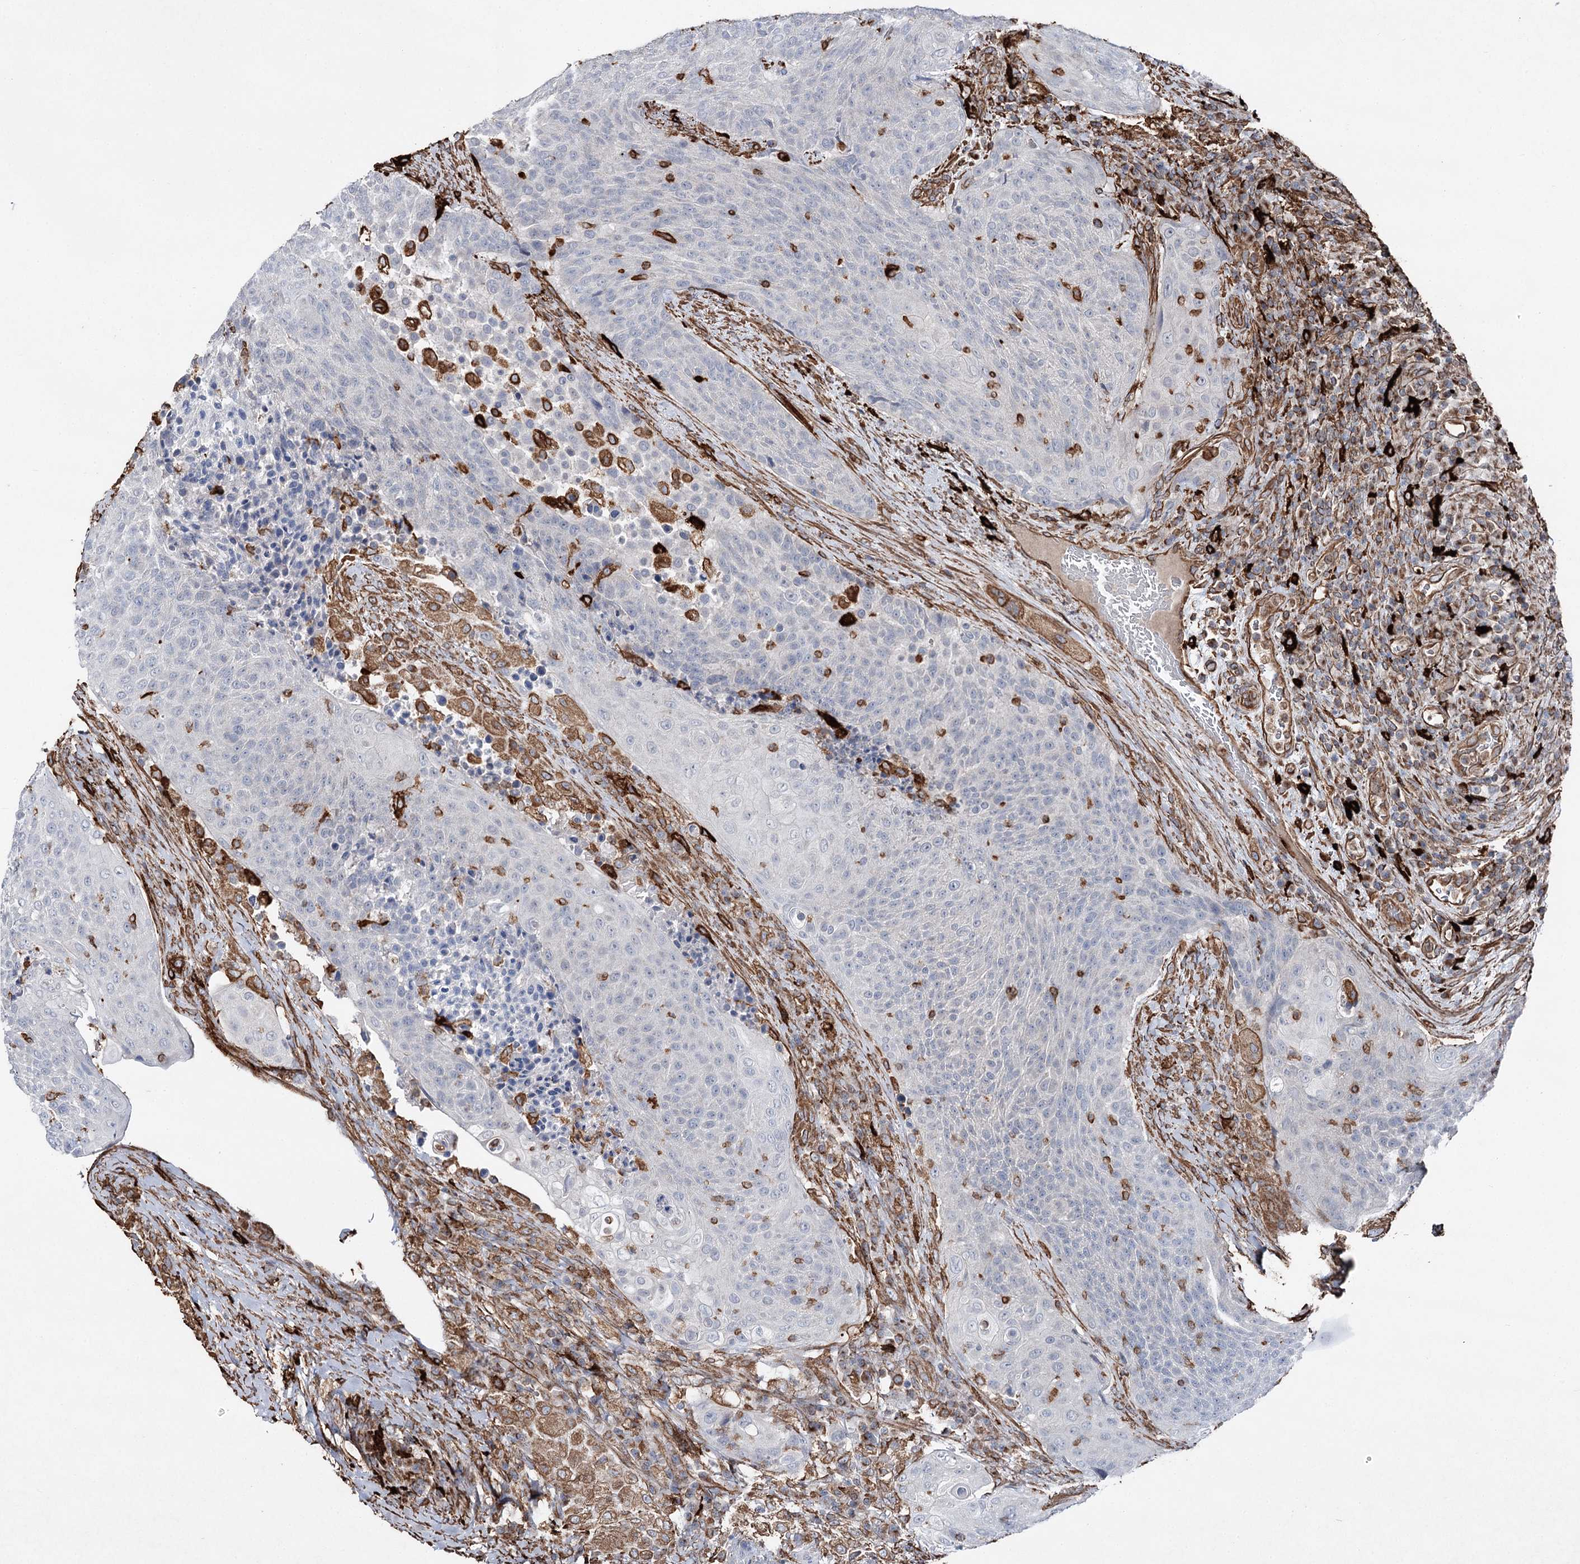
{"staining": {"intensity": "negative", "quantity": "none", "location": "none"}, "tissue": "urothelial cancer", "cell_type": "Tumor cells", "image_type": "cancer", "snomed": [{"axis": "morphology", "description": "Urothelial carcinoma, High grade"}, {"axis": "topography", "description": "Urinary bladder"}], "caption": "Immunohistochemistry photomicrograph of urothelial cancer stained for a protein (brown), which demonstrates no positivity in tumor cells.", "gene": "CLEC4M", "patient": {"sex": "female", "age": 63}}